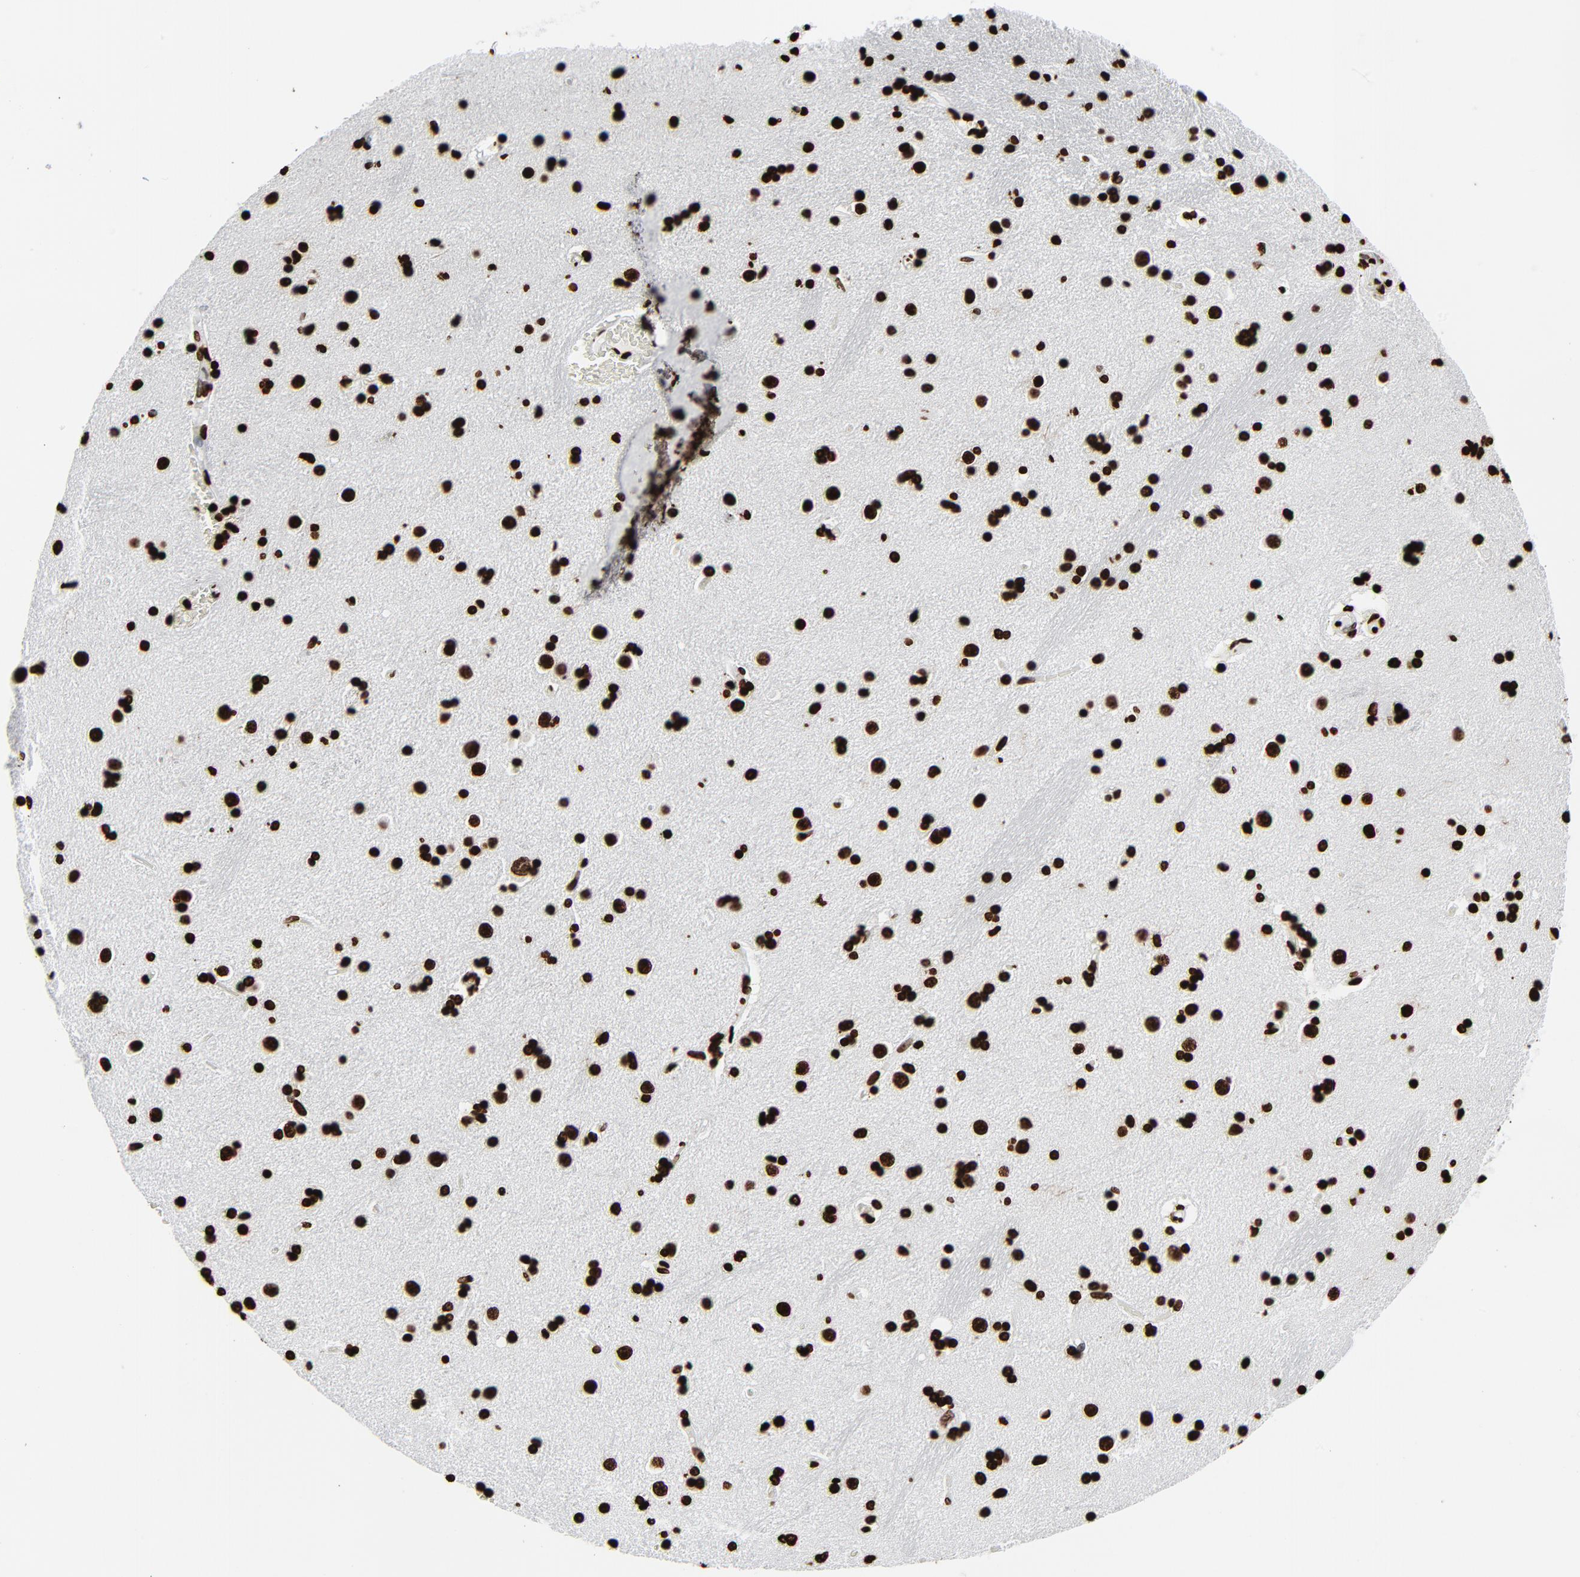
{"staining": {"intensity": "strong", "quantity": ">75%", "location": "nuclear"}, "tissue": "caudate", "cell_type": "Glial cells", "image_type": "normal", "snomed": [{"axis": "morphology", "description": "Normal tissue, NOS"}, {"axis": "topography", "description": "Lateral ventricle wall"}], "caption": "A high amount of strong nuclear positivity is identified in about >75% of glial cells in normal caudate. The staining was performed using DAB (3,3'-diaminobenzidine) to visualize the protein expression in brown, while the nuclei were stained in blue with hematoxylin (Magnification: 20x).", "gene": "H3", "patient": {"sex": "female", "age": 54}}